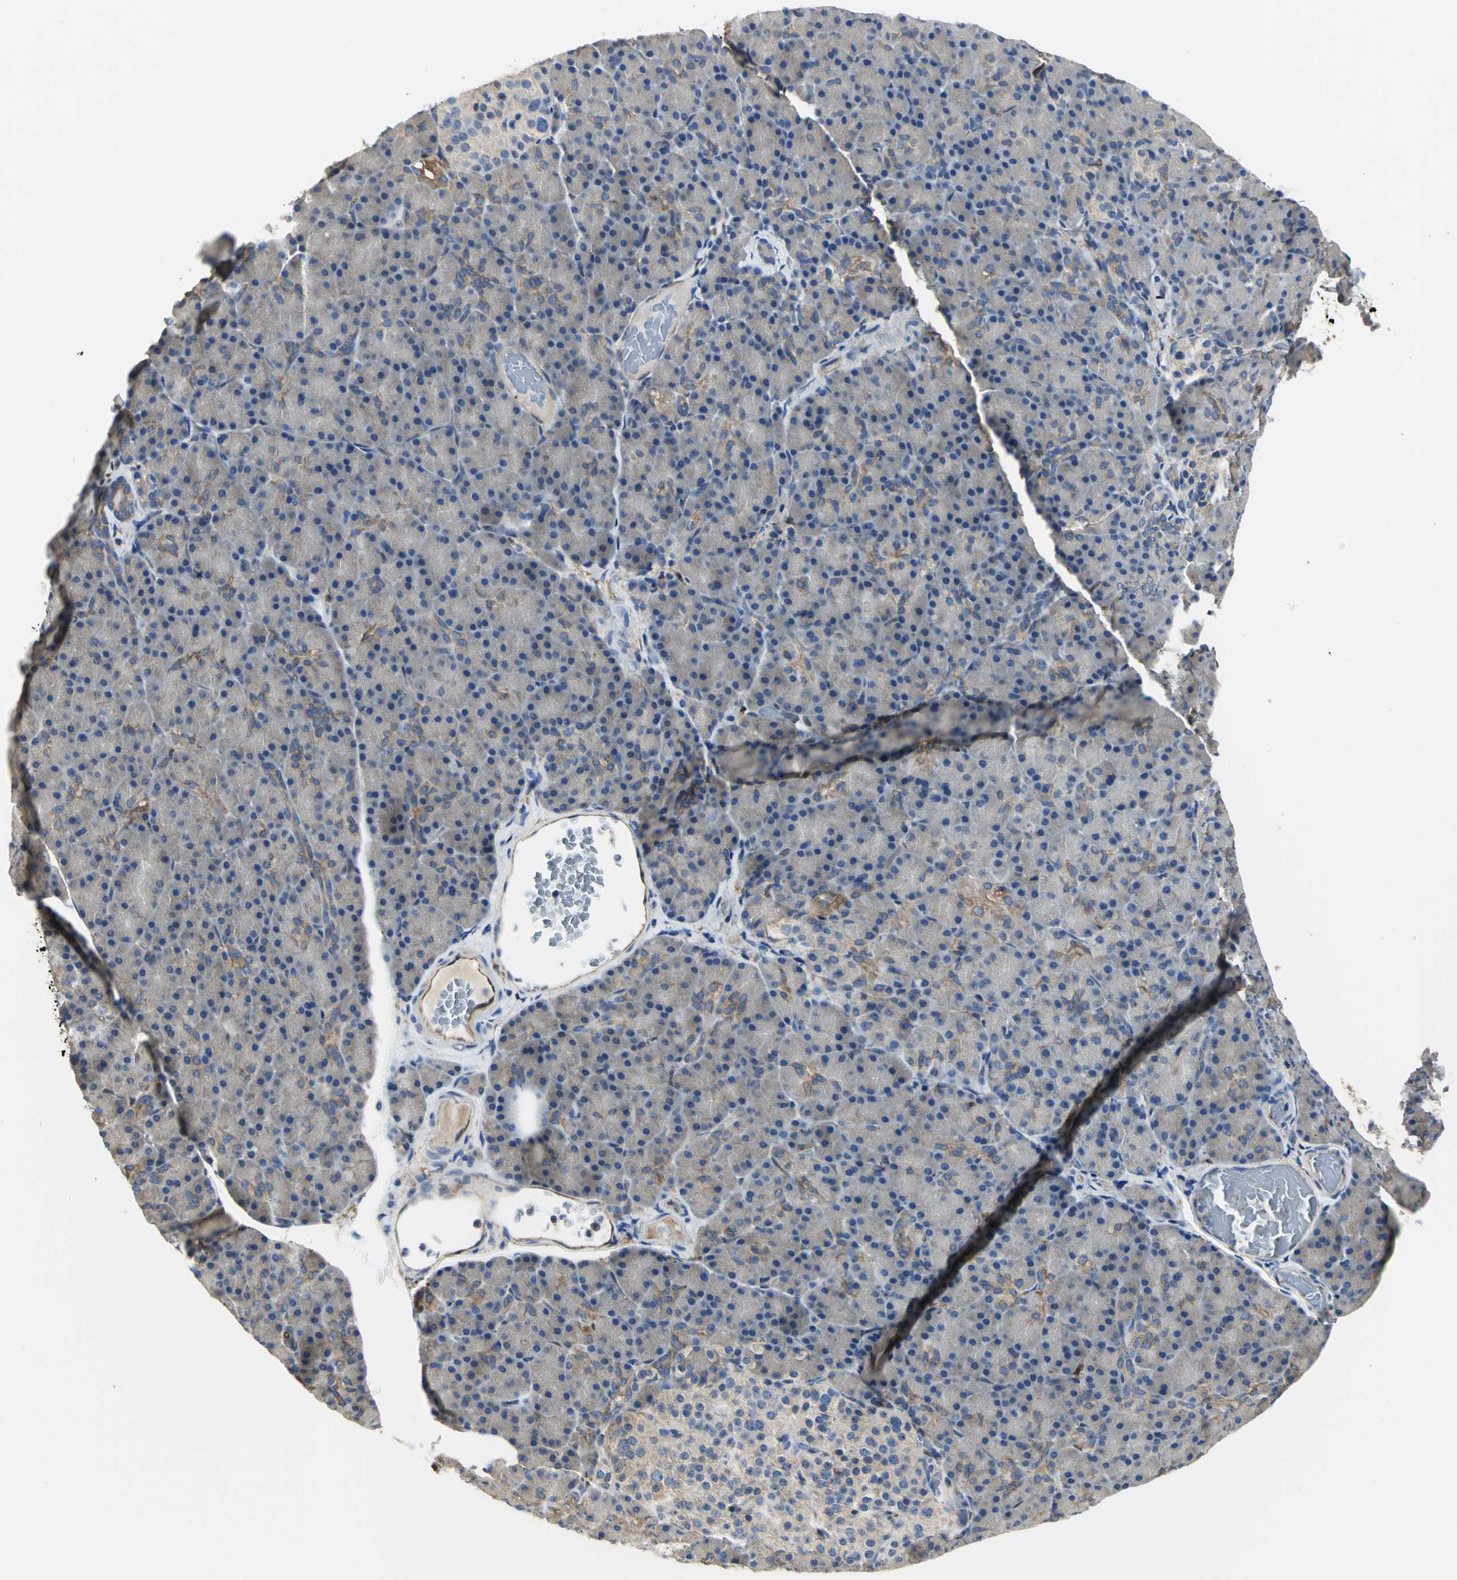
{"staining": {"intensity": "moderate", "quantity": "<25%", "location": "cytoplasmic/membranous"}, "tissue": "pancreas", "cell_type": "Exocrine glandular cells", "image_type": "normal", "snomed": [{"axis": "morphology", "description": "Normal tissue, NOS"}, {"axis": "topography", "description": "Pancreas"}], "caption": "A low amount of moderate cytoplasmic/membranous expression is identified in about <25% of exocrine glandular cells in benign pancreas. The staining is performed using DAB brown chromogen to label protein expression. The nuclei are counter-stained blue using hematoxylin.", "gene": "CHRNB1", "patient": {"sex": "female", "age": 43}}